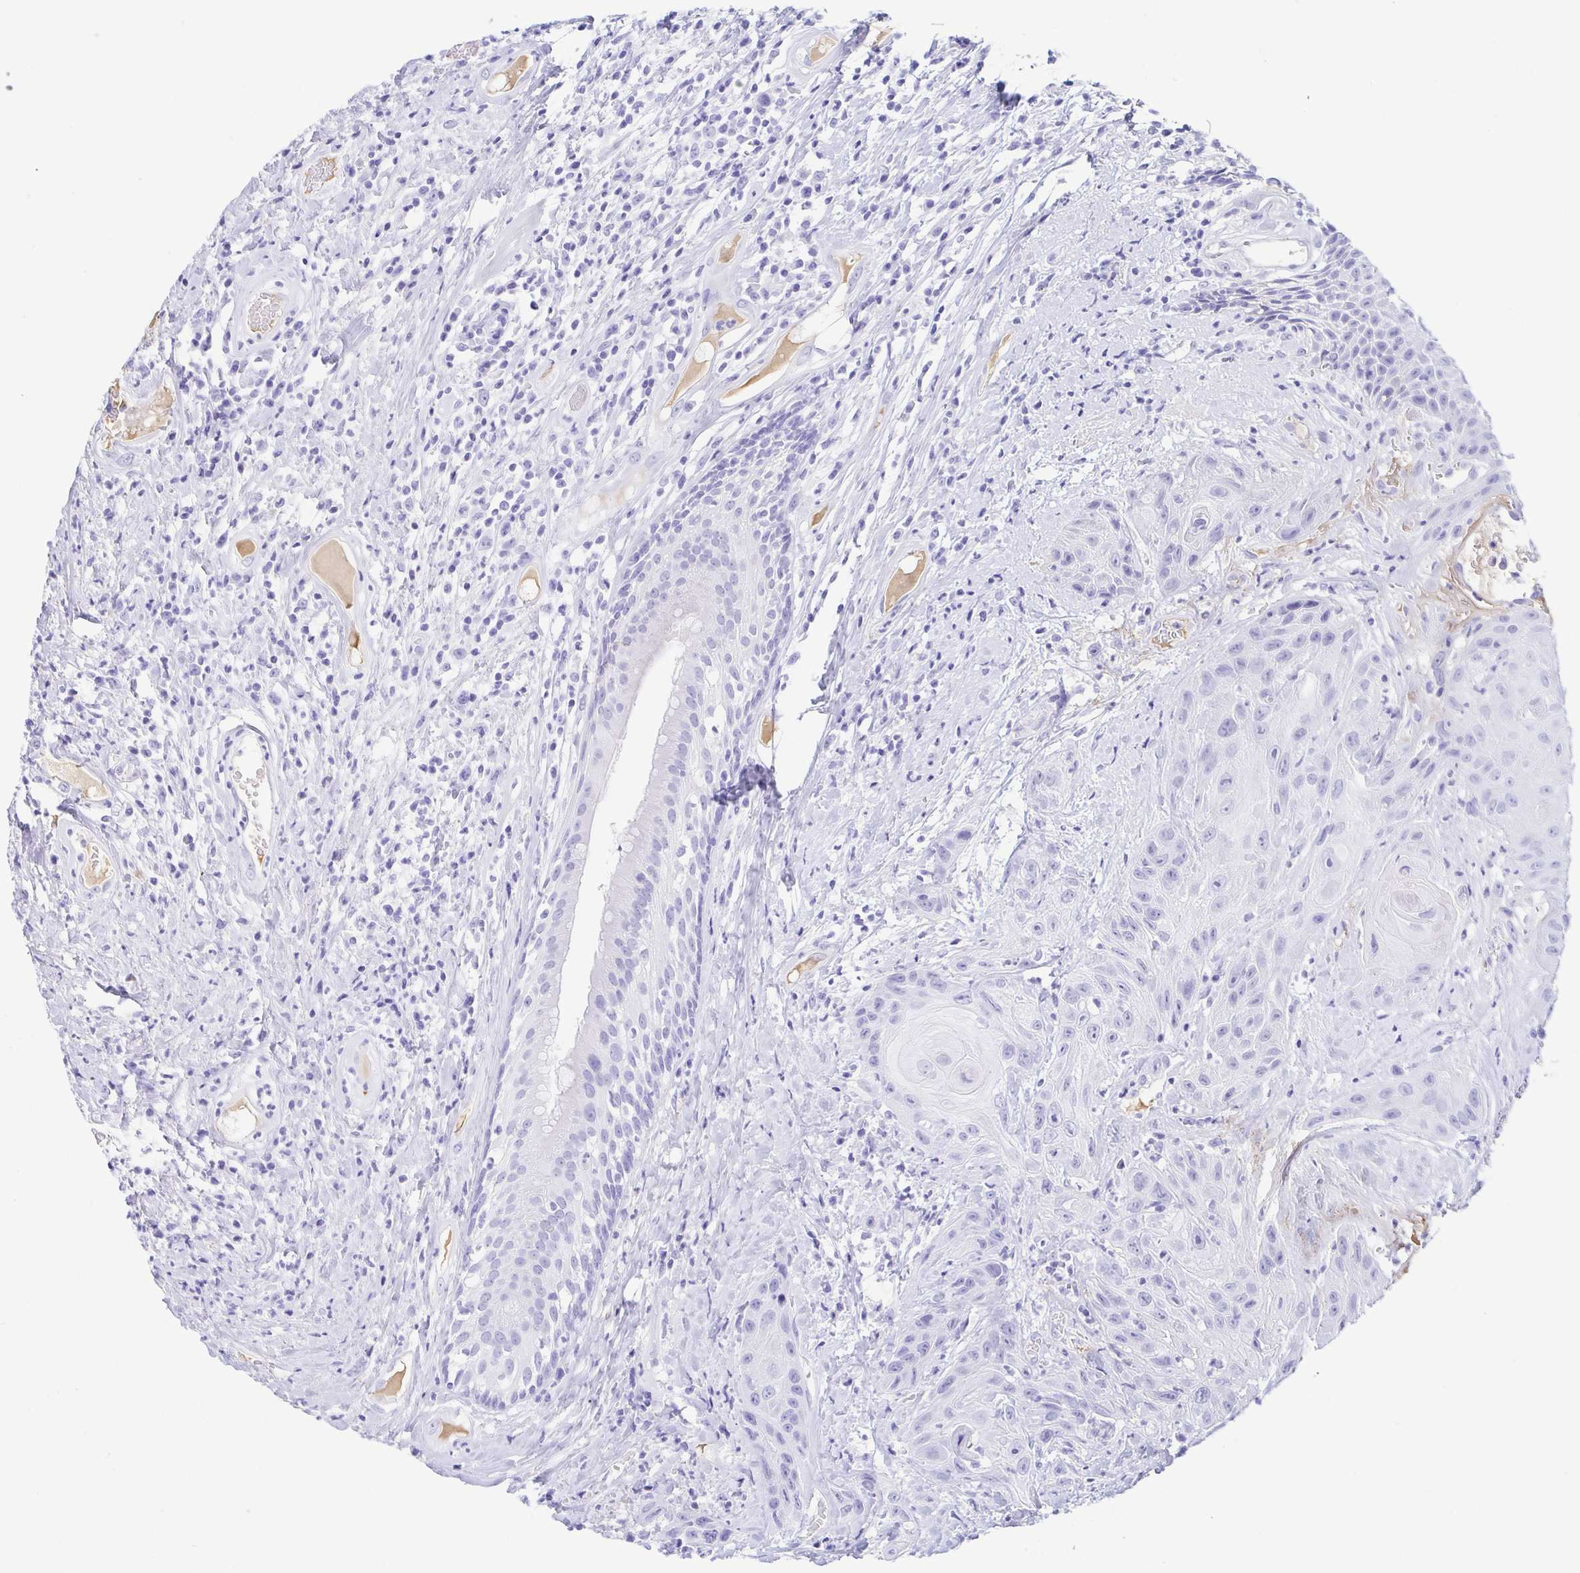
{"staining": {"intensity": "negative", "quantity": "none", "location": "none"}, "tissue": "head and neck cancer", "cell_type": "Tumor cells", "image_type": "cancer", "snomed": [{"axis": "morphology", "description": "Squamous cell carcinoma, NOS"}, {"axis": "topography", "description": "Head-Neck"}], "caption": "Immunohistochemistry (IHC) of human head and neck squamous cell carcinoma displays no expression in tumor cells.", "gene": "GKN1", "patient": {"sex": "male", "age": 57}}